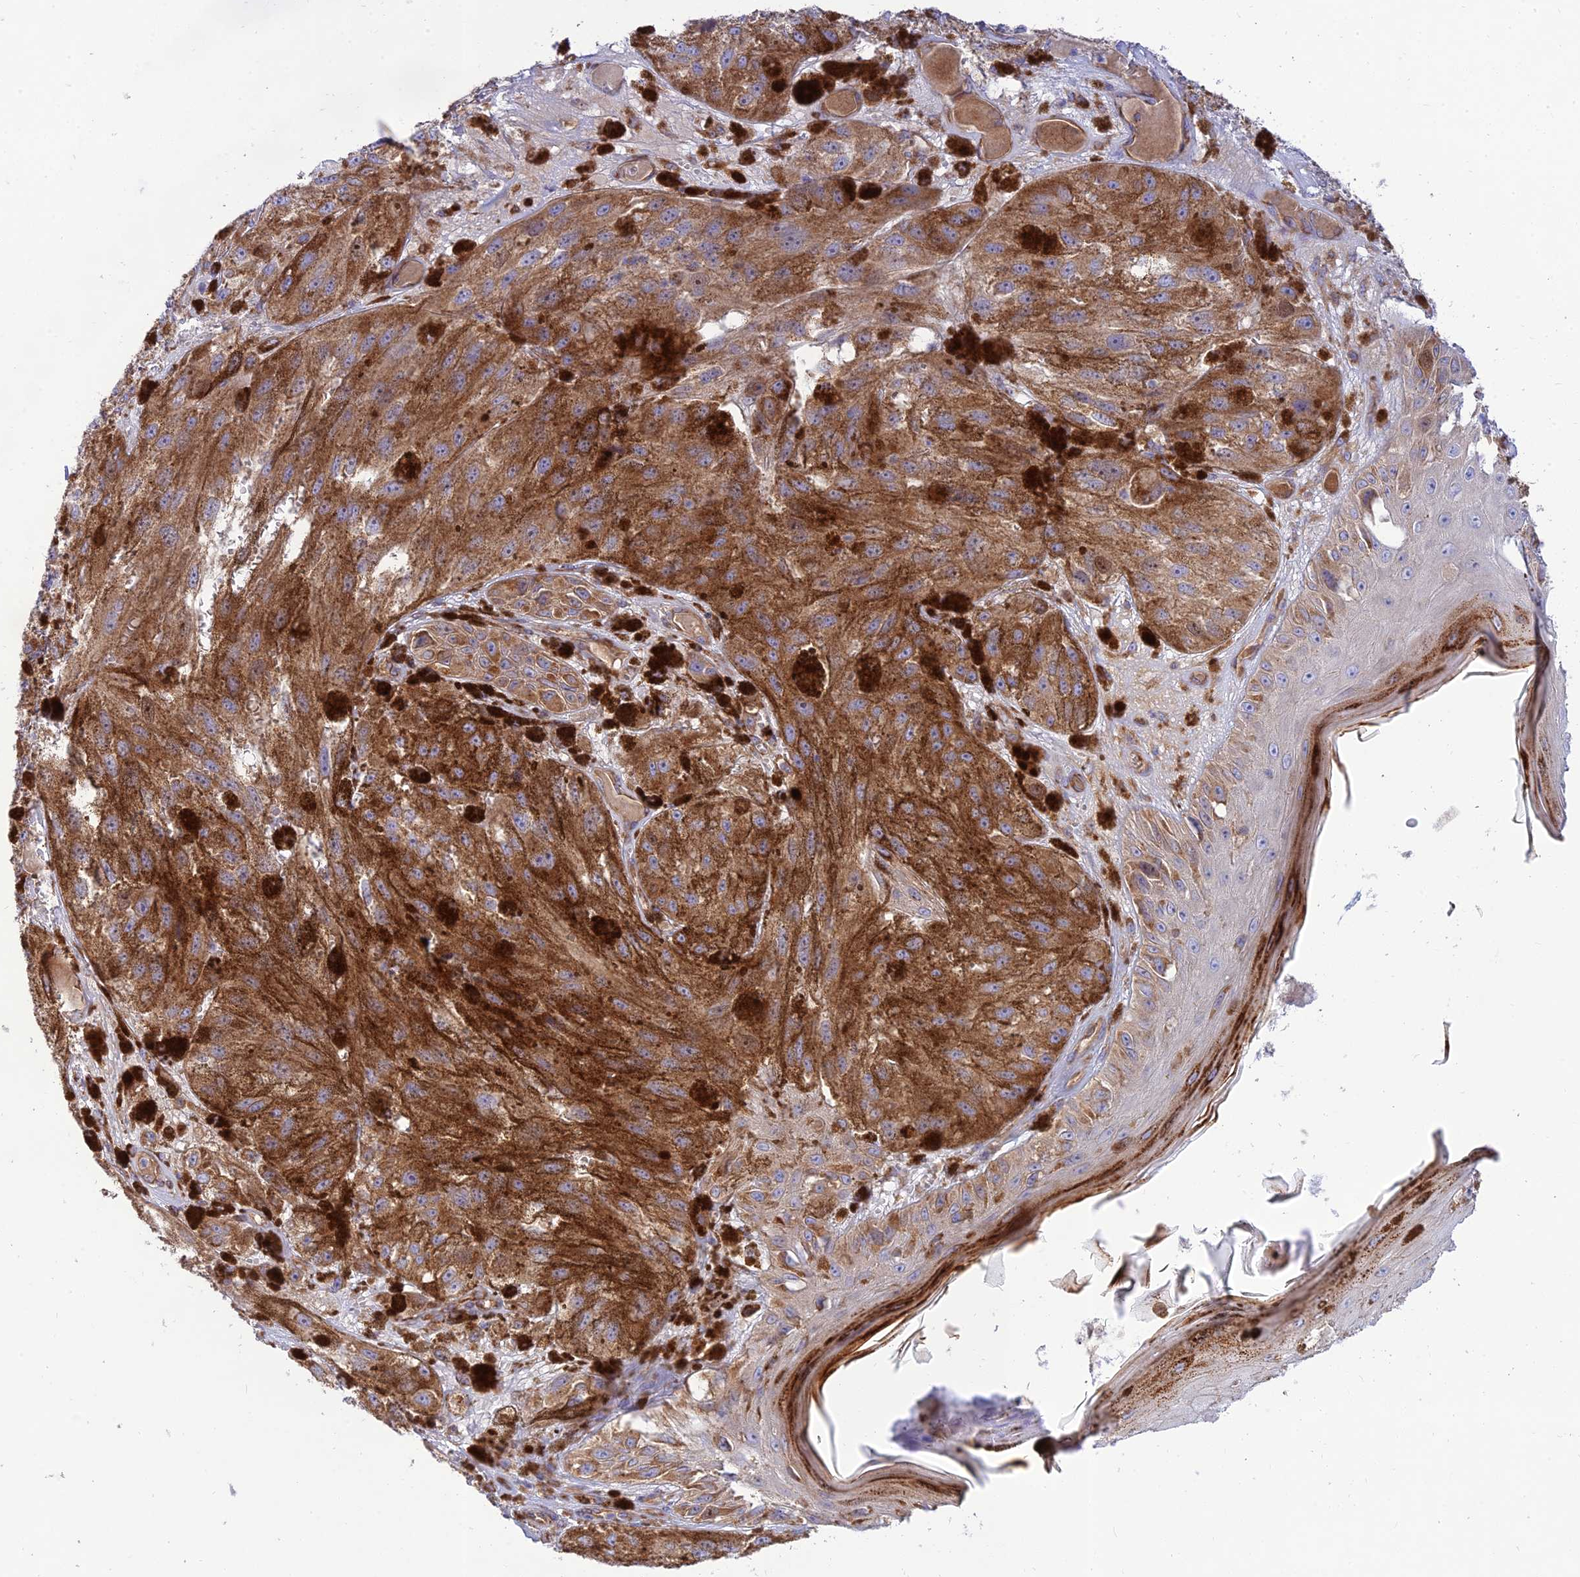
{"staining": {"intensity": "moderate", "quantity": ">75%", "location": "cytoplasmic/membranous"}, "tissue": "melanoma", "cell_type": "Tumor cells", "image_type": "cancer", "snomed": [{"axis": "morphology", "description": "Malignant melanoma, NOS"}, {"axis": "topography", "description": "Skin"}], "caption": "Immunohistochemistry (IHC) histopathology image of neoplastic tissue: human malignant melanoma stained using IHC reveals medium levels of moderate protein expression localized specifically in the cytoplasmic/membranous of tumor cells, appearing as a cytoplasmic/membranous brown color.", "gene": "PIMREG", "patient": {"sex": "male", "age": 88}}